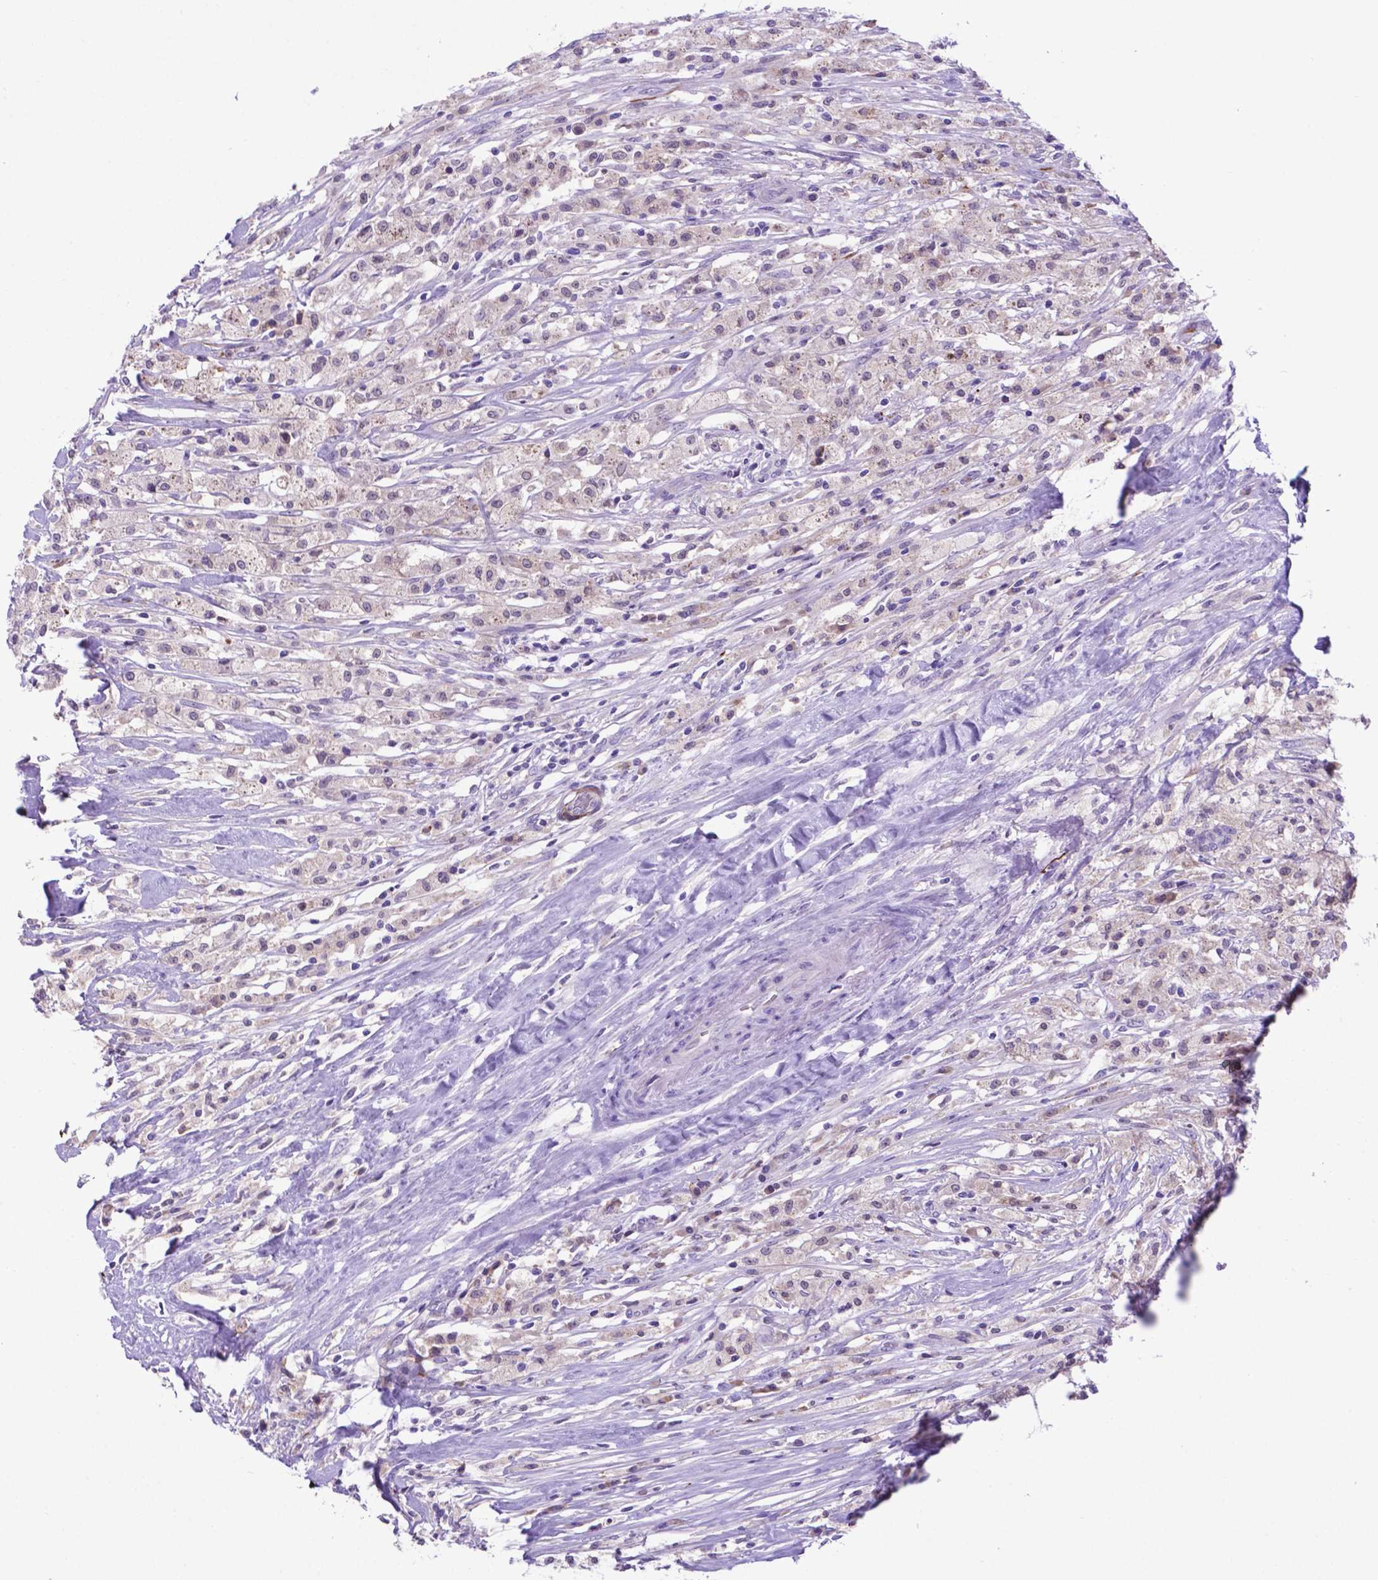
{"staining": {"intensity": "negative", "quantity": "none", "location": "none"}, "tissue": "testis cancer", "cell_type": "Tumor cells", "image_type": "cancer", "snomed": [{"axis": "morphology", "description": "Necrosis, NOS"}, {"axis": "morphology", "description": "Carcinoma, Embryonal, NOS"}, {"axis": "topography", "description": "Testis"}], "caption": "Embryonal carcinoma (testis) stained for a protein using immunohistochemistry (IHC) reveals no positivity tumor cells.", "gene": "LZTR1", "patient": {"sex": "male", "age": 19}}